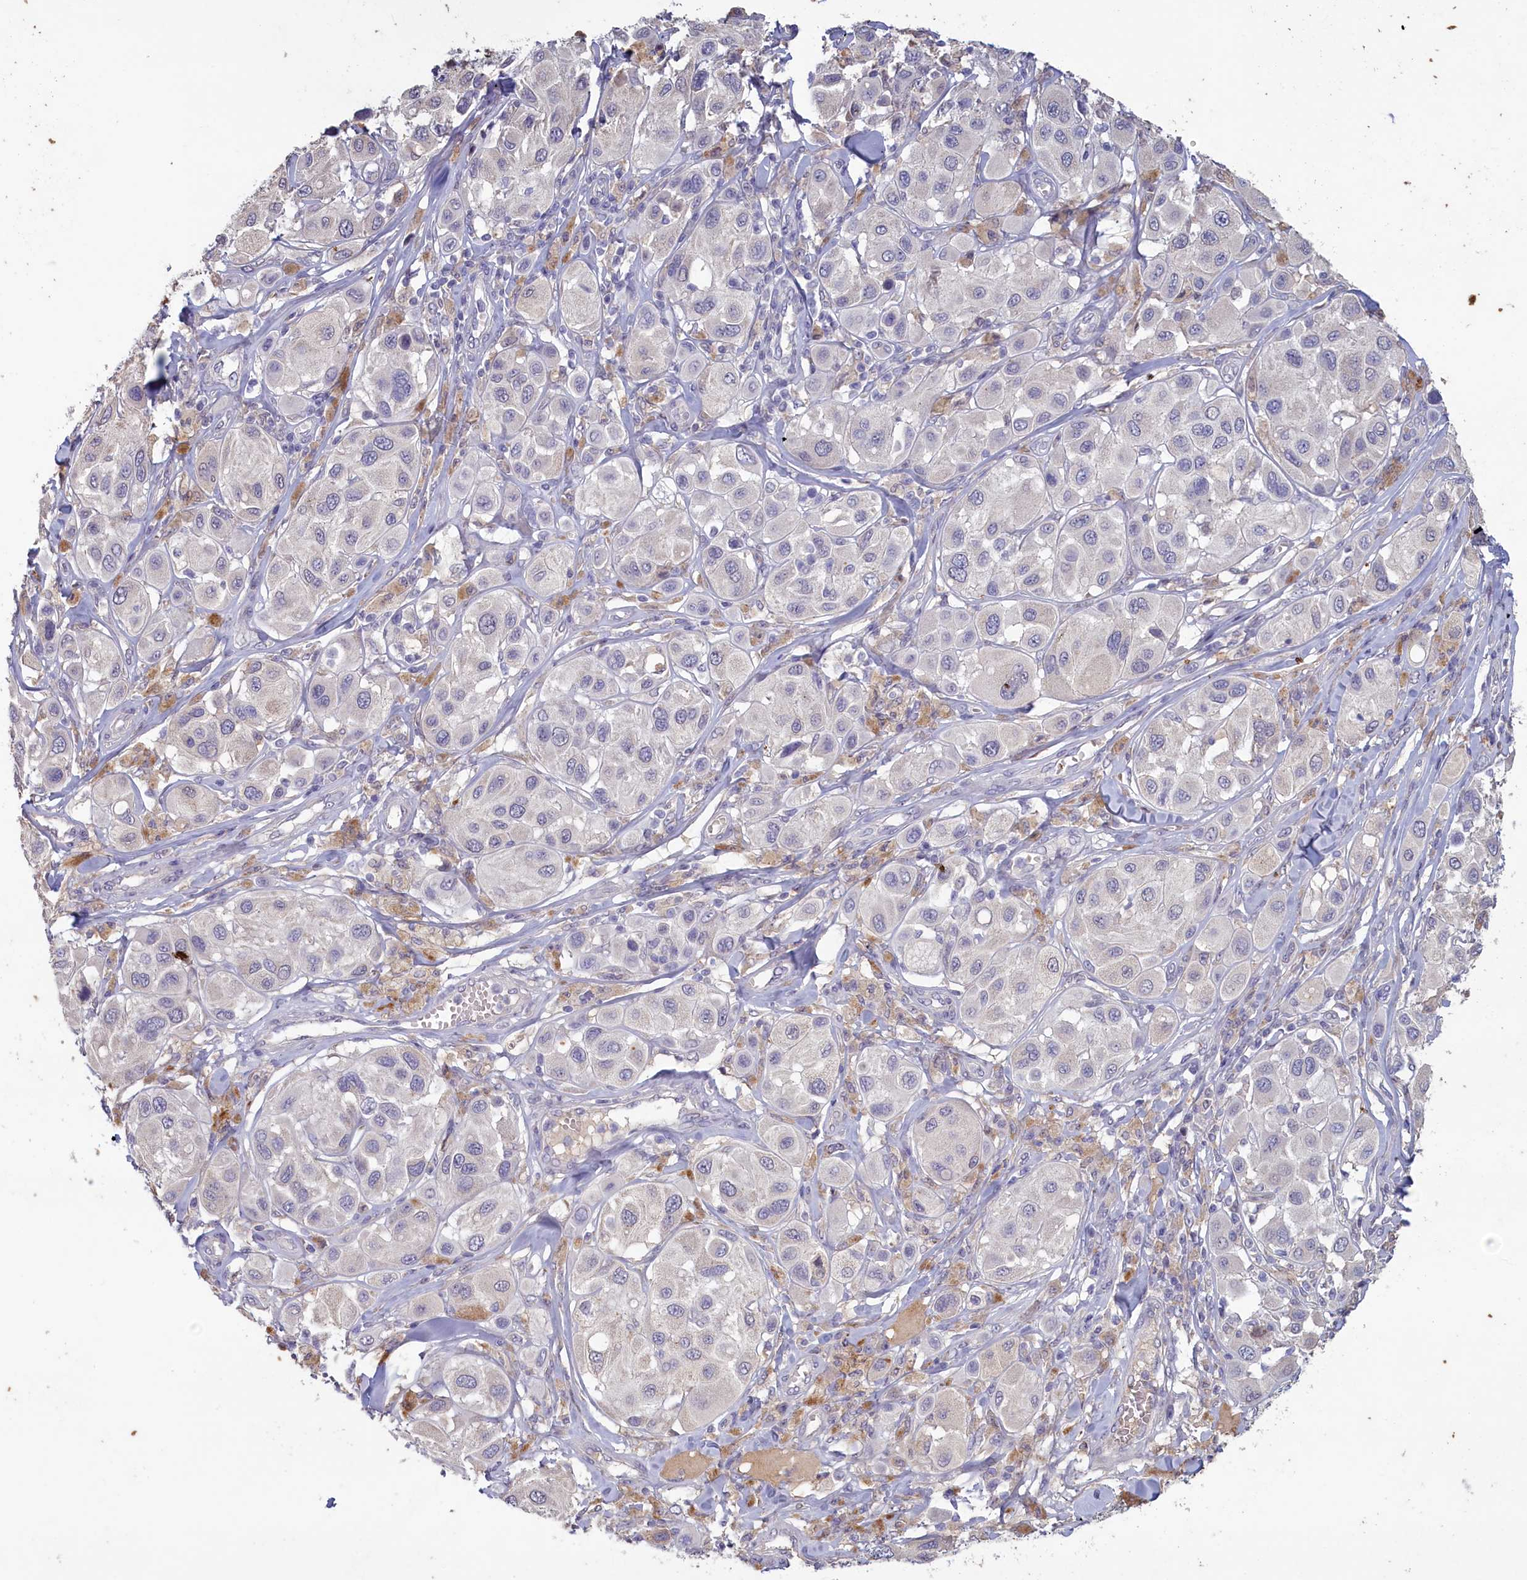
{"staining": {"intensity": "negative", "quantity": "none", "location": "none"}, "tissue": "melanoma", "cell_type": "Tumor cells", "image_type": "cancer", "snomed": [{"axis": "morphology", "description": "Malignant melanoma, Metastatic site"}, {"axis": "topography", "description": "Skin"}], "caption": "Melanoma stained for a protein using immunohistochemistry (IHC) displays no expression tumor cells.", "gene": "ATF7IP2", "patient": {"sex": "male", "age": 41}}